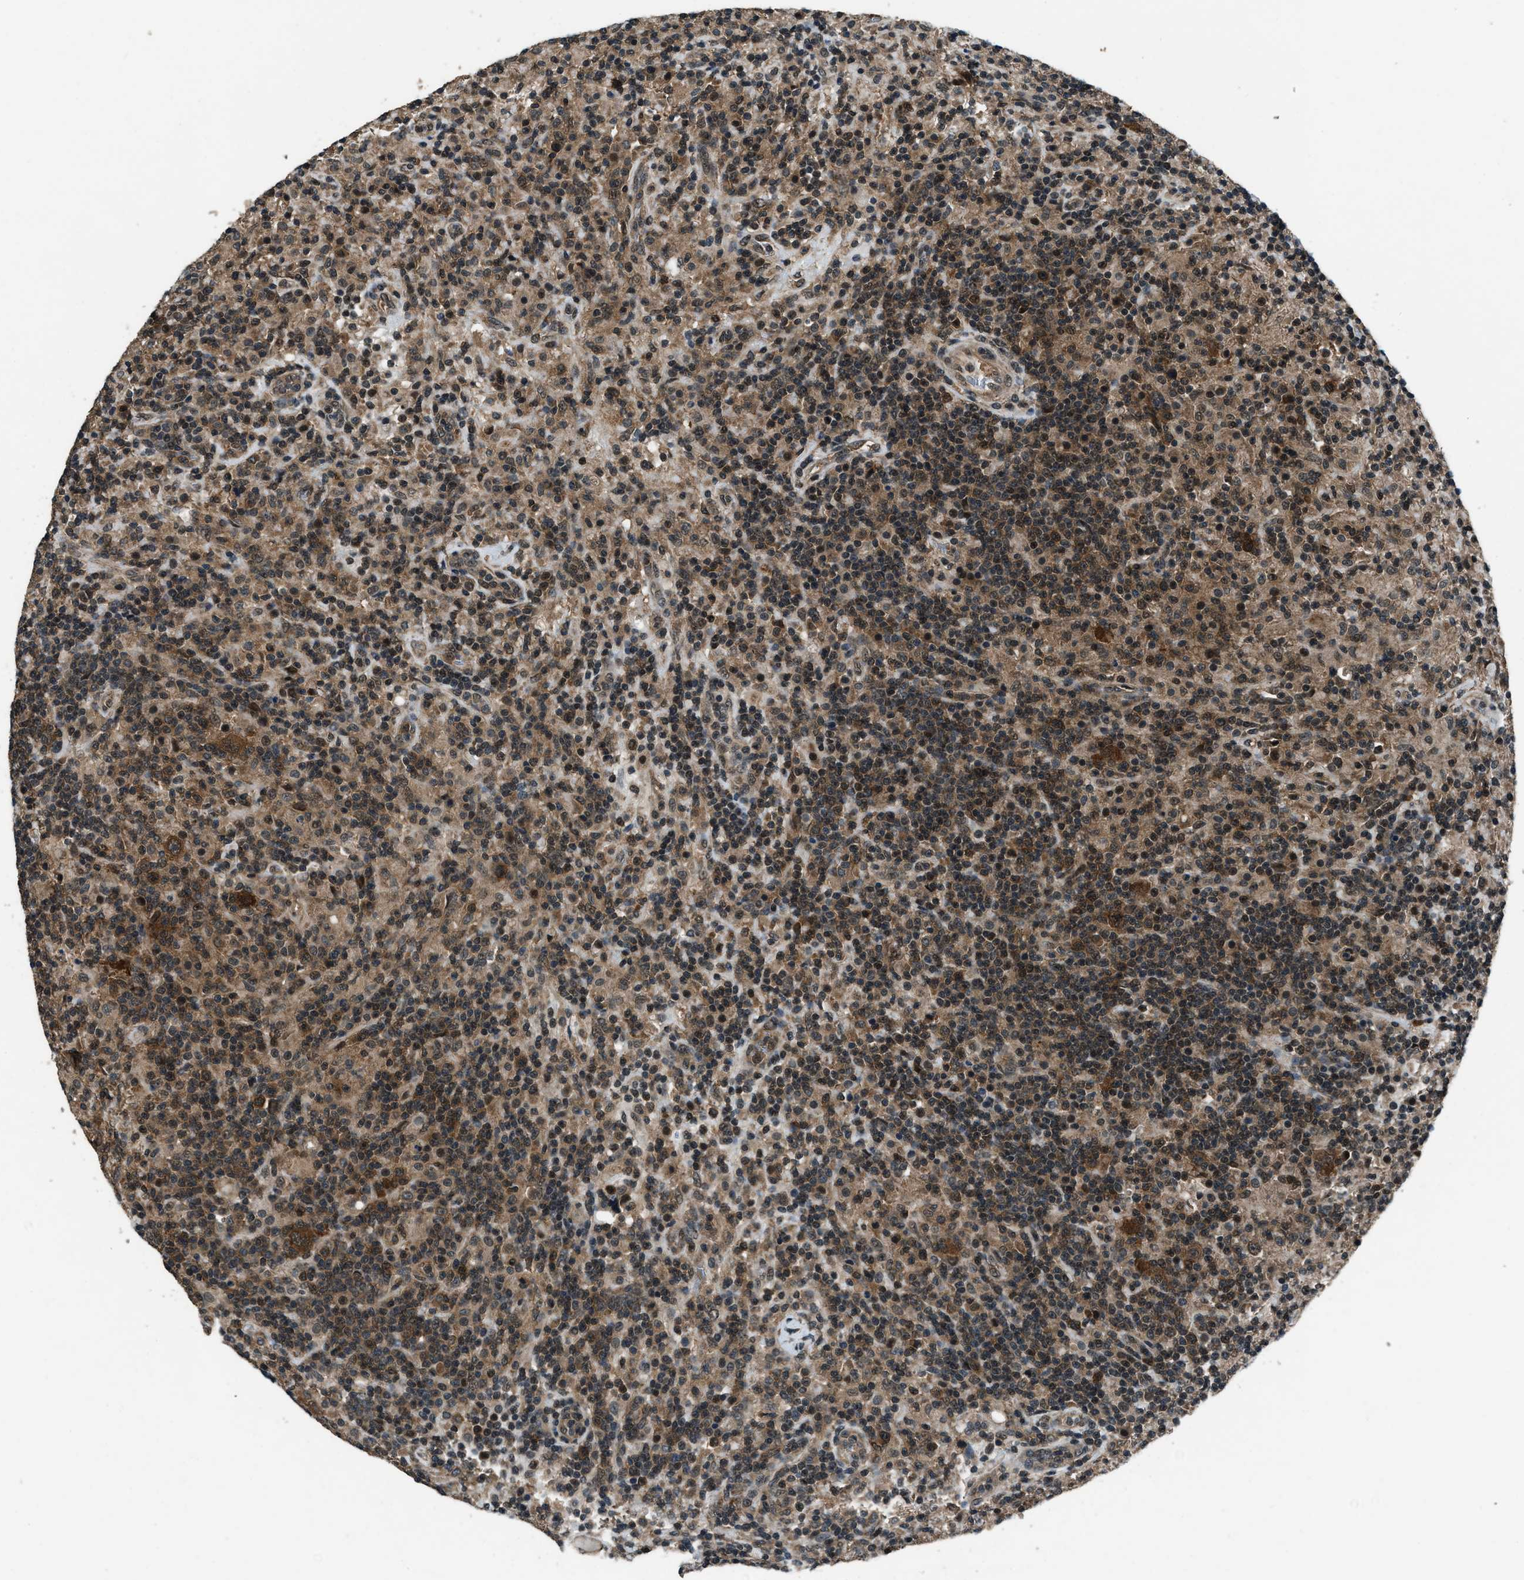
{"staining": {"intensity": "strong", "quantity": ">75%", "location": "cytoplasmic/membranous"}, "tissue": "lymphoma", "cell_type": "Tumor cells", "image_type": "cancer", "snomed": [{"axis": "morphology", "description": "Hodgkin's disease, NOS"}, {"axis": "topography", "description": "Lymph node"}], "caption": "Lymphoma stained with a brown dye reveals strong cytoplasmic/membranous positive positivity in approximately >75% of tumor cells.", "gene": "NUDCD3", "patient": {"sex": "male", "age": 70}}